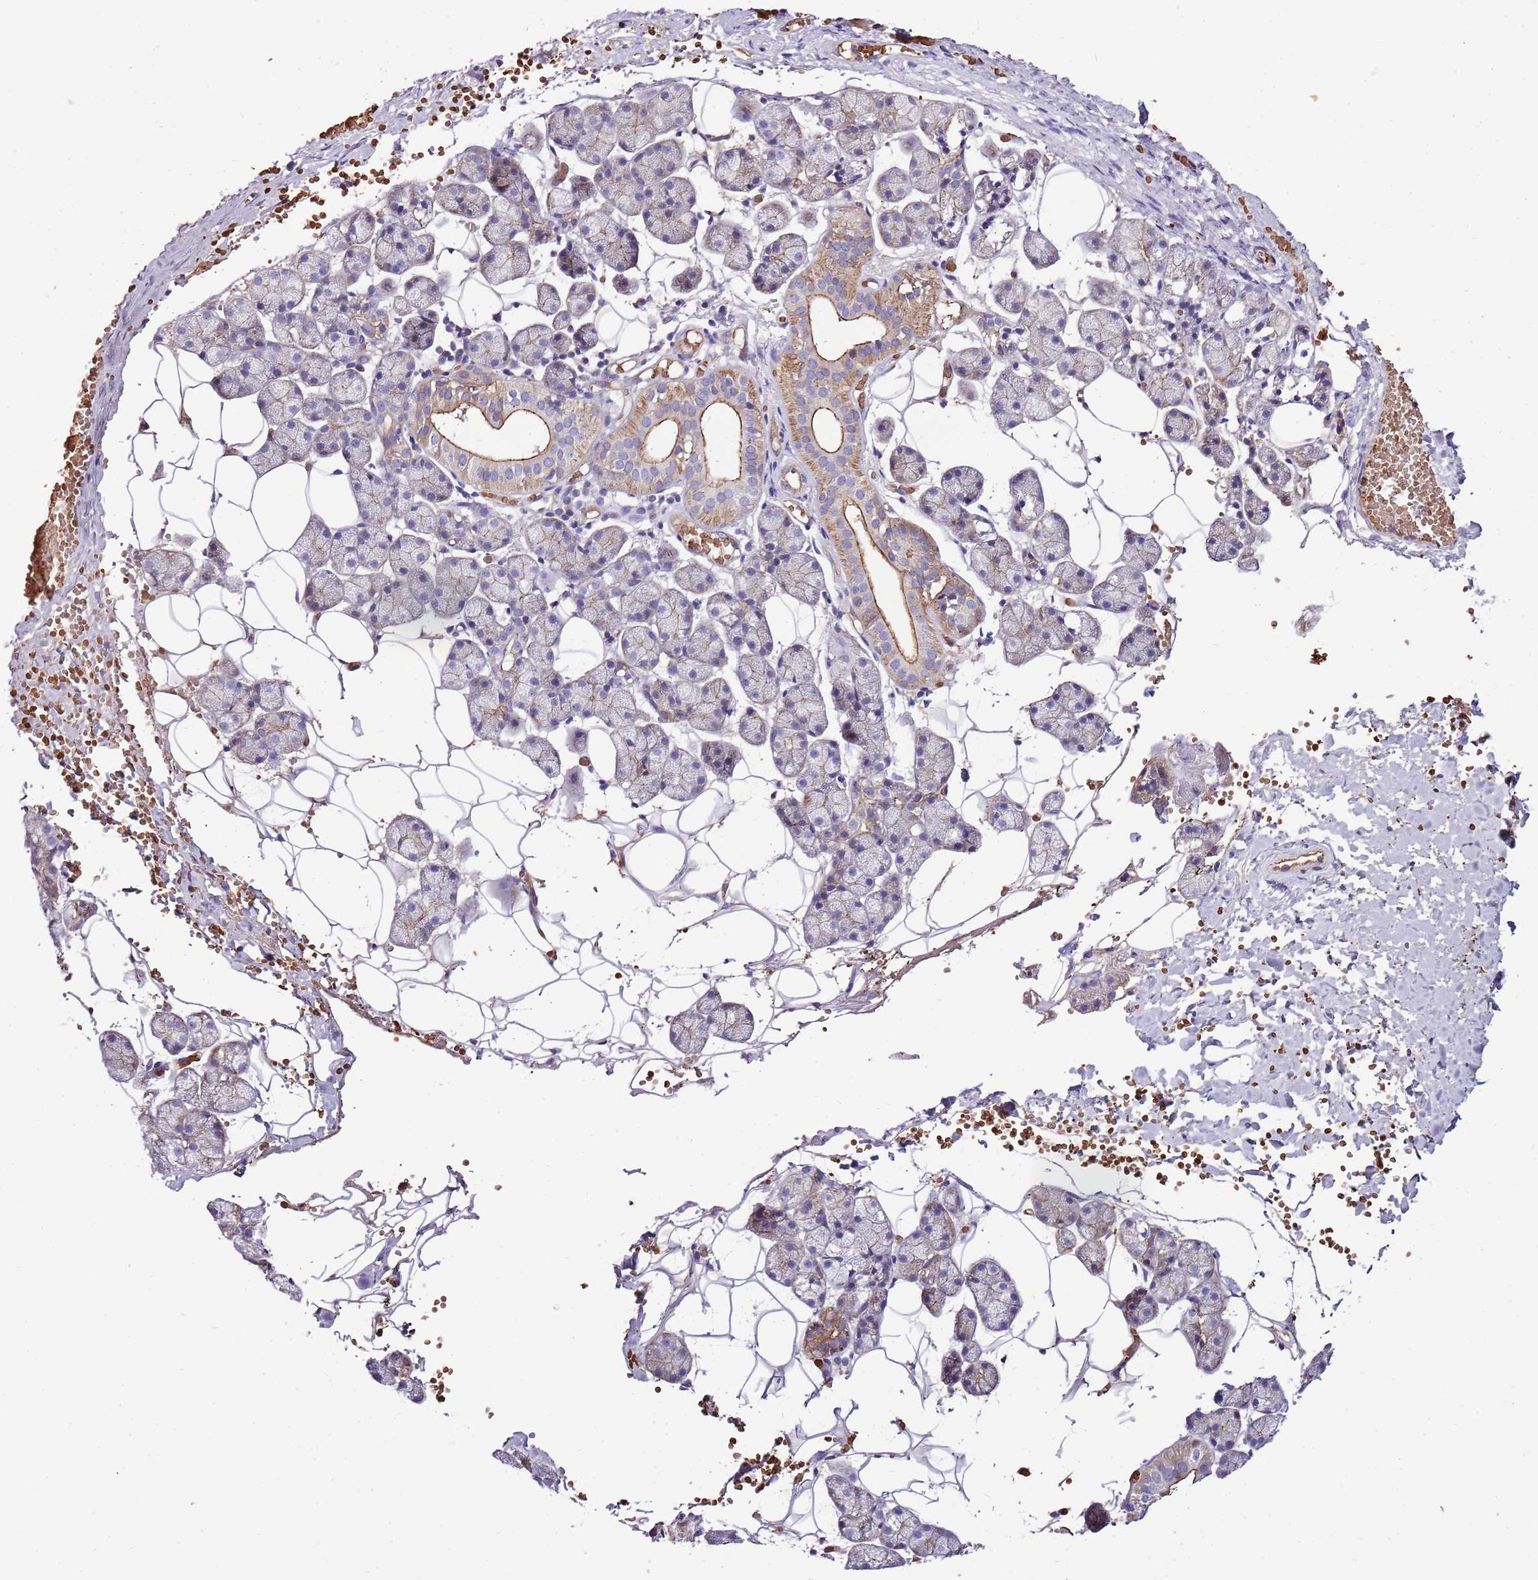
{"staining": {"intensity": "moderate", "quantity": "25%-75%", "location": "cytoplasmic/membranous"}, "tissue": "salivary gland", "cell_type": "Glandular cells", "image_type": "normal", "snomed": [{"axis": "morphology", "description": "Normal tissue, NOS"}, {"axis": "topography", "description": "Salivary gland"}], "caption": "Immunohistochemistry histopathology image of normal salivary gland: salivary gland stained using immunohistochemistry (IHC) shows medium levels of moderate protein expression localized specifically in the cytoplasmic/membranous of glandular cells, appearing as a cytoplasmic/membranous brown color.", "gene": "GFRAL", "patient": {"sex": "female", "age": 33}}